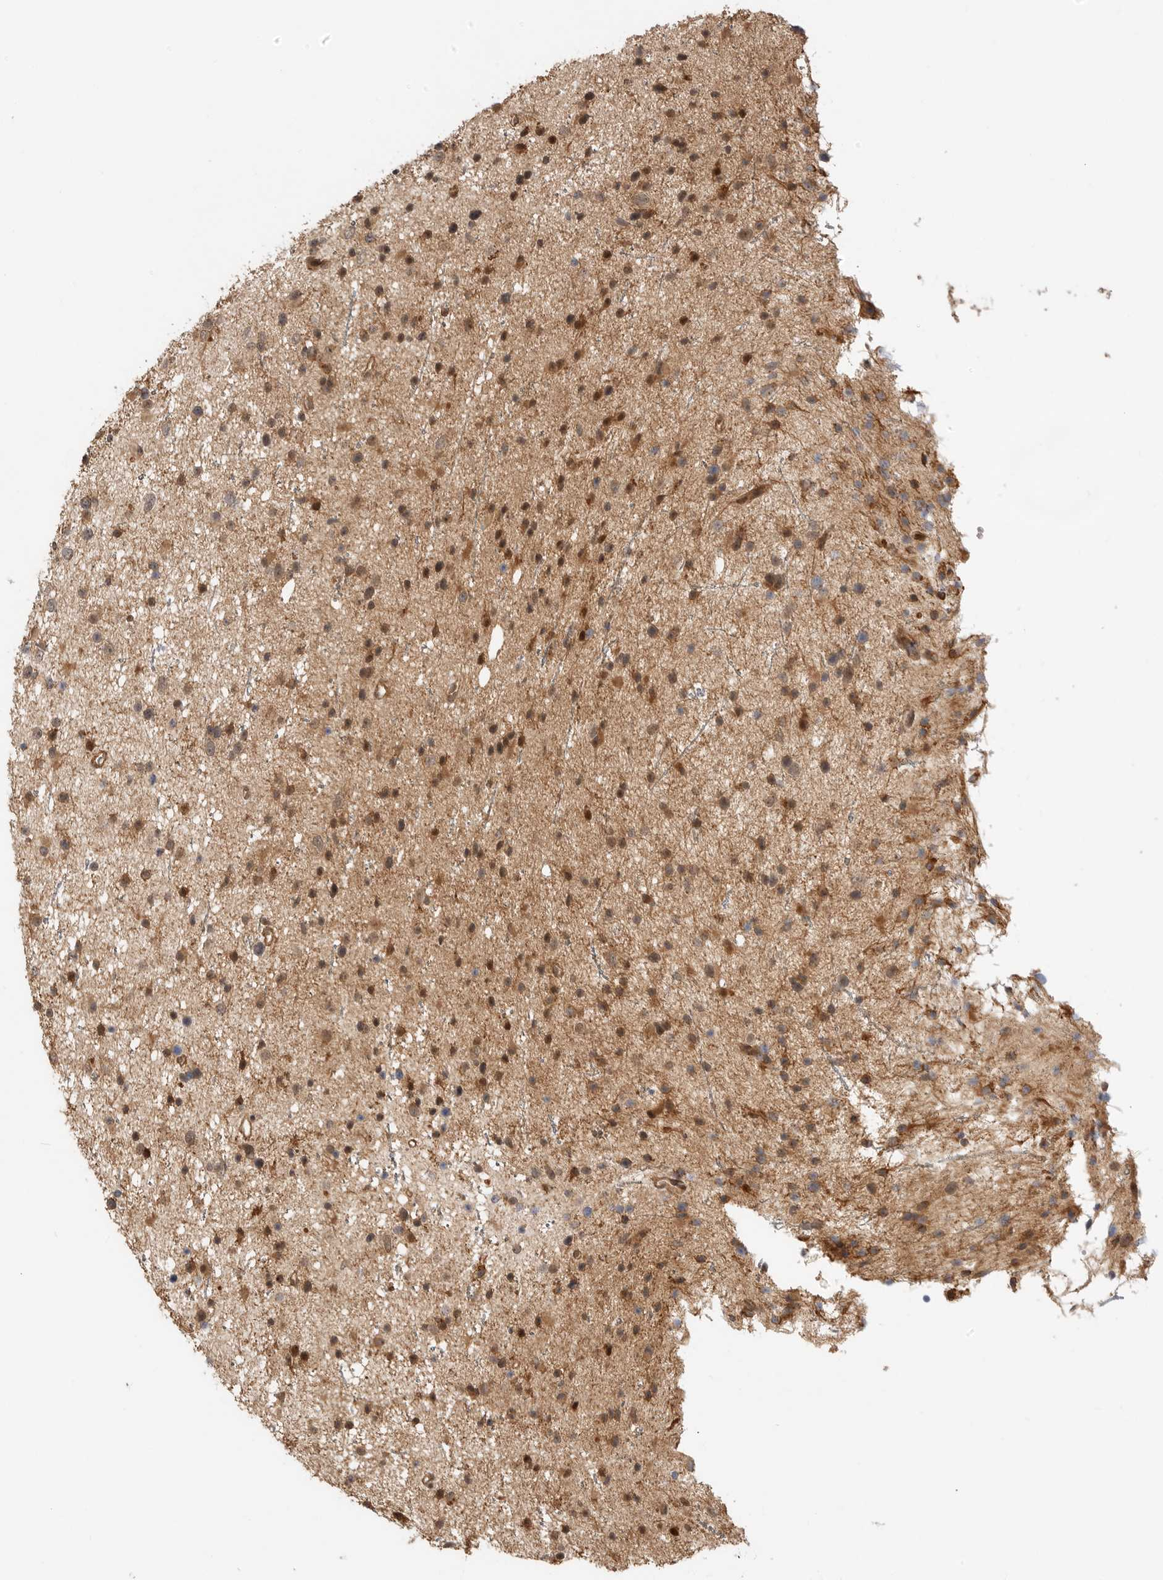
{"staining": {"intensity": "moderate", "quantity": ">75%", "location": "cytoplasmic/membranous,nuclear"}, "tissue": "glioma", "cell_type": "Tumor cells", "image_type": "cancer", "snomed": [{"axis": "morphology", "description": "Glioma, malignant, Low grade"}, {"axis": "topography", "description": "Cerebral cortex"}], "caption": "Glioma stained with IHC exhibits moderate cytoplasmic/membranous and nuclear positivity in about >75% of tumor cells. The staining was performed using DAB (3,3'-diaminobenzidine), with brown indicating positive protein expression. Nuclei are stained blue with hematoxylin.", "gene": "ADPRS", "patient": {"sex": "female", "age": 39}}